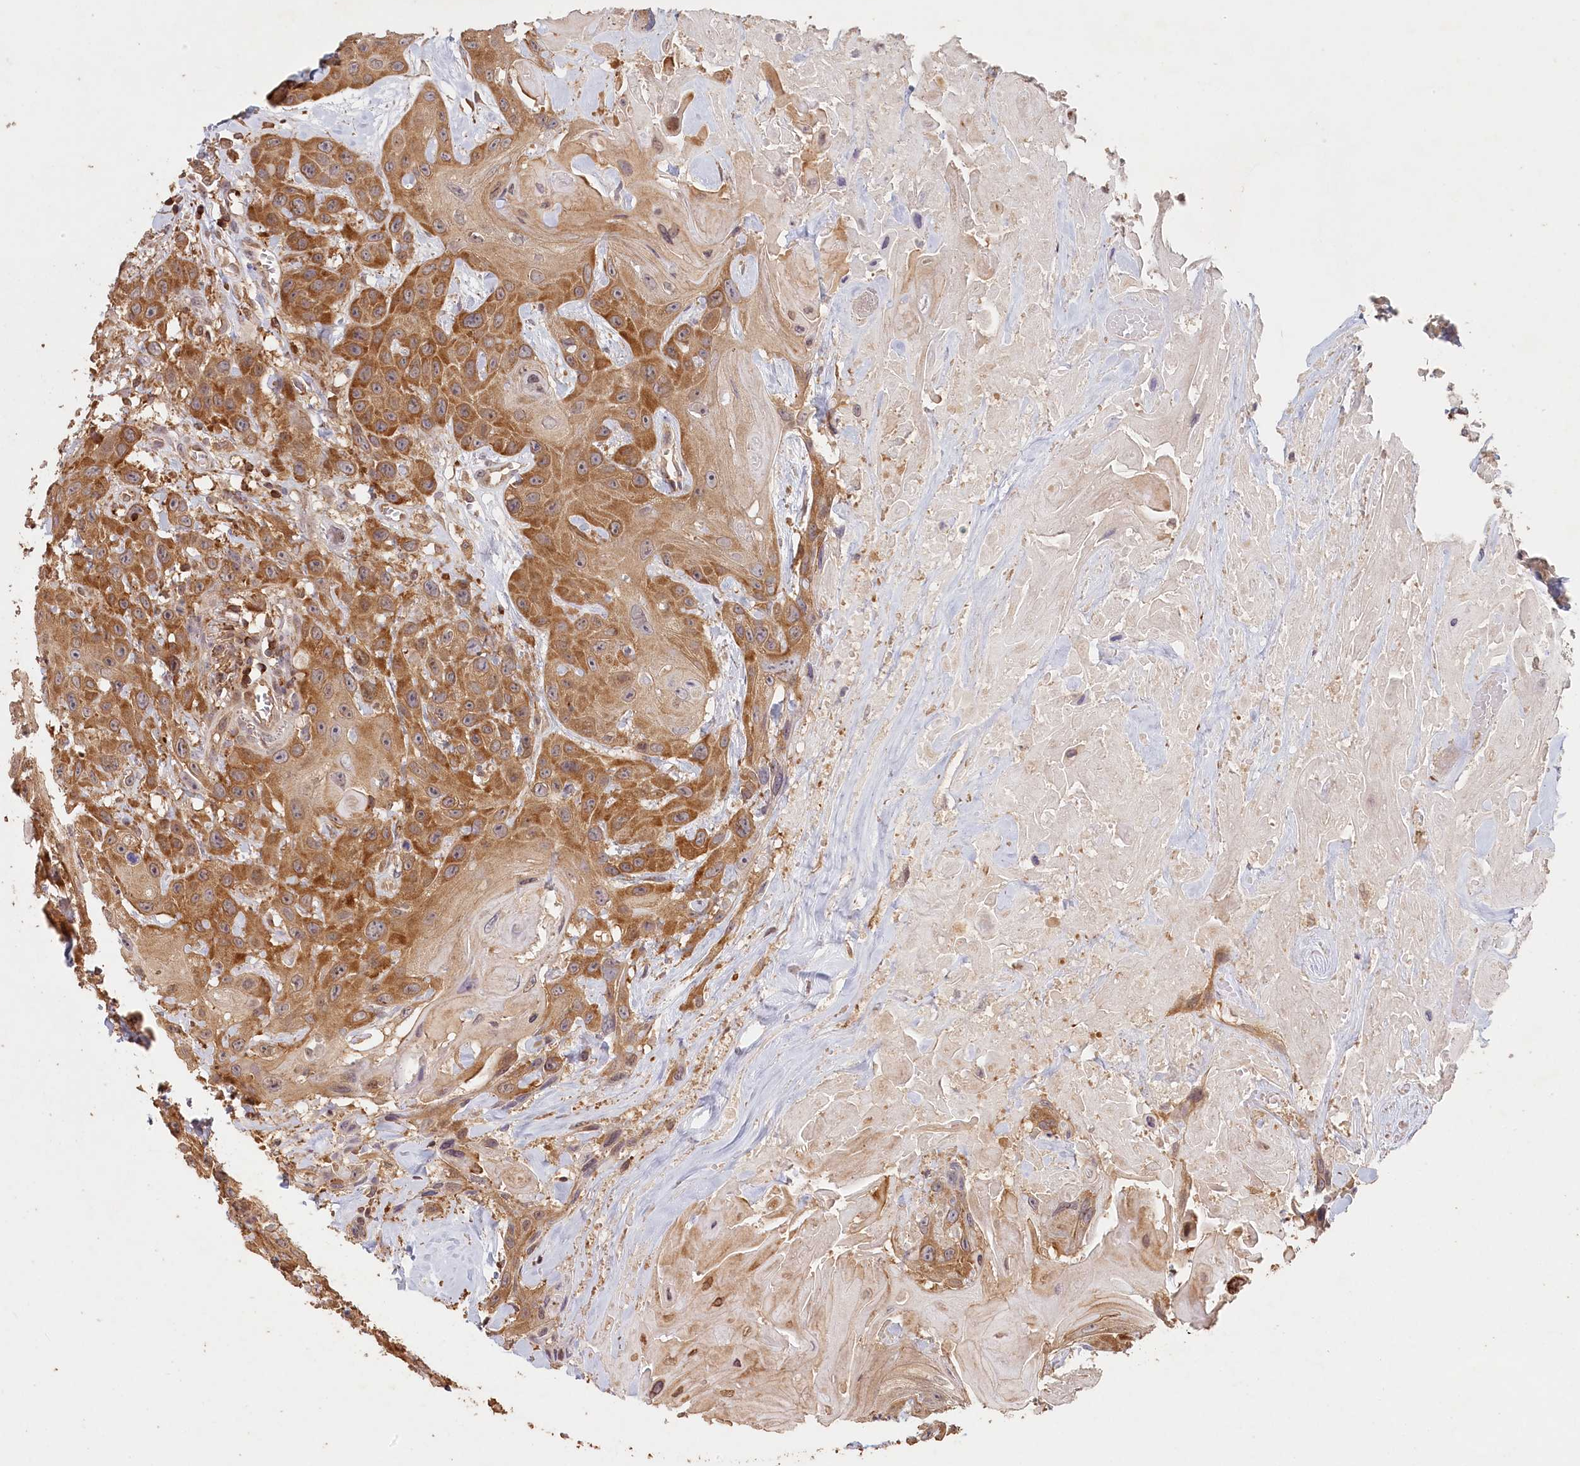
{"staining": {"intensity": "moderate", "quantity": ">75%", "location": "cytoplasmic/membranous"}, "tissue": "head and neck cancer", "cell_type": "Tumor cells", "image_type": "cancer", "snomed": [{"axis": "morphology", "description": "Squamous cell carcinoma, NOS"}, {"axis": "topography", "description": "Head-Neck"}], "caption": "Human squamous cell carcinoma (head and neck) stained for a protein (brown) exhibits moderate cytoplasmic/membranous positive positivity in approximately >75% of tumor cells.", "gene": "MADD", "patient": {"sex": "male", "age": 81}}